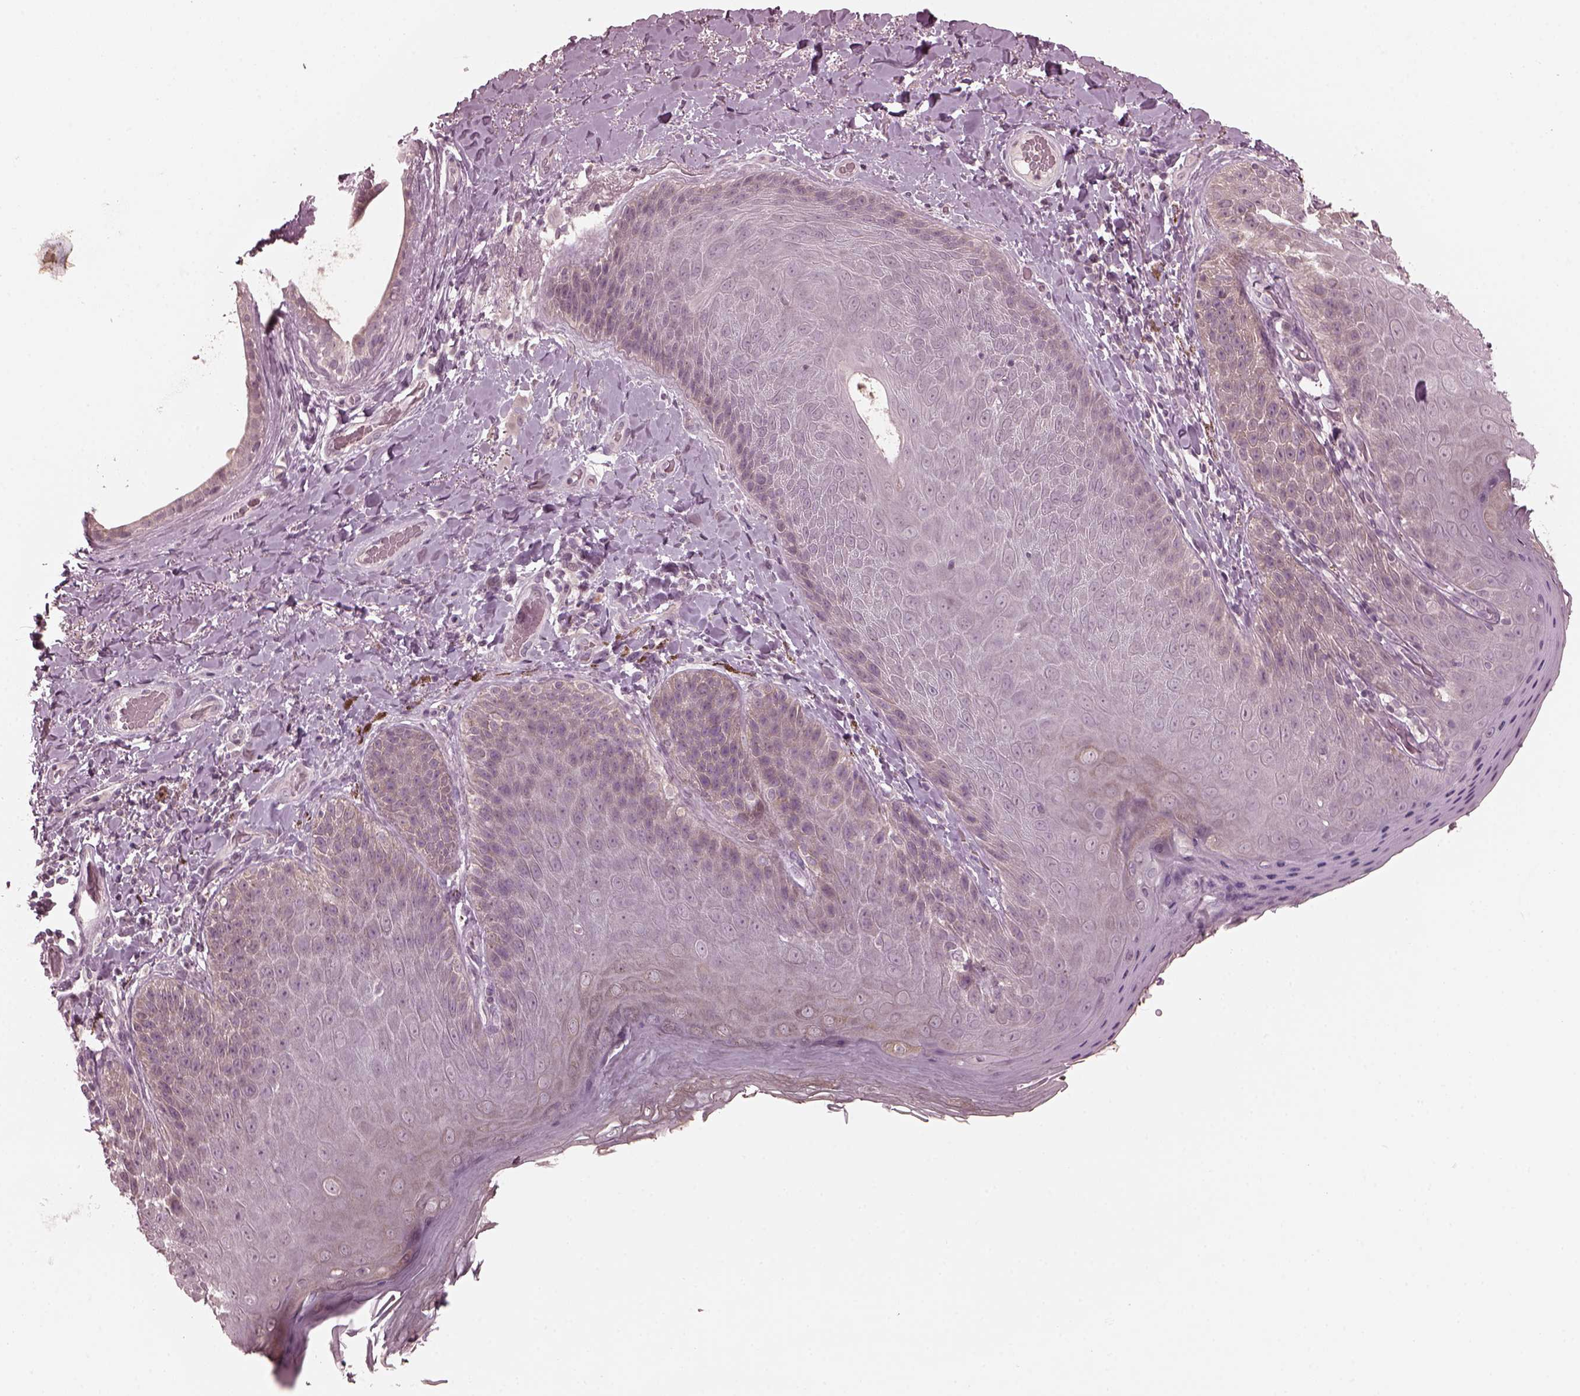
{"staining": {"intensity": "negative", "quantity": "none", "location": "none"}, "tissue": "skin", "cell_type": "Epidermal cells", "image_type": "normal", "snomed": [{"axis": "morphology", "description": "Normal tissue, NOS"}, {"axis": "topography", "description": "Anal"}], "caption": "The micrograph displays no significant expression in epidermal cells of skin.", "gene": "RGS7", "patient": {"sex": "male", "age": 53}}